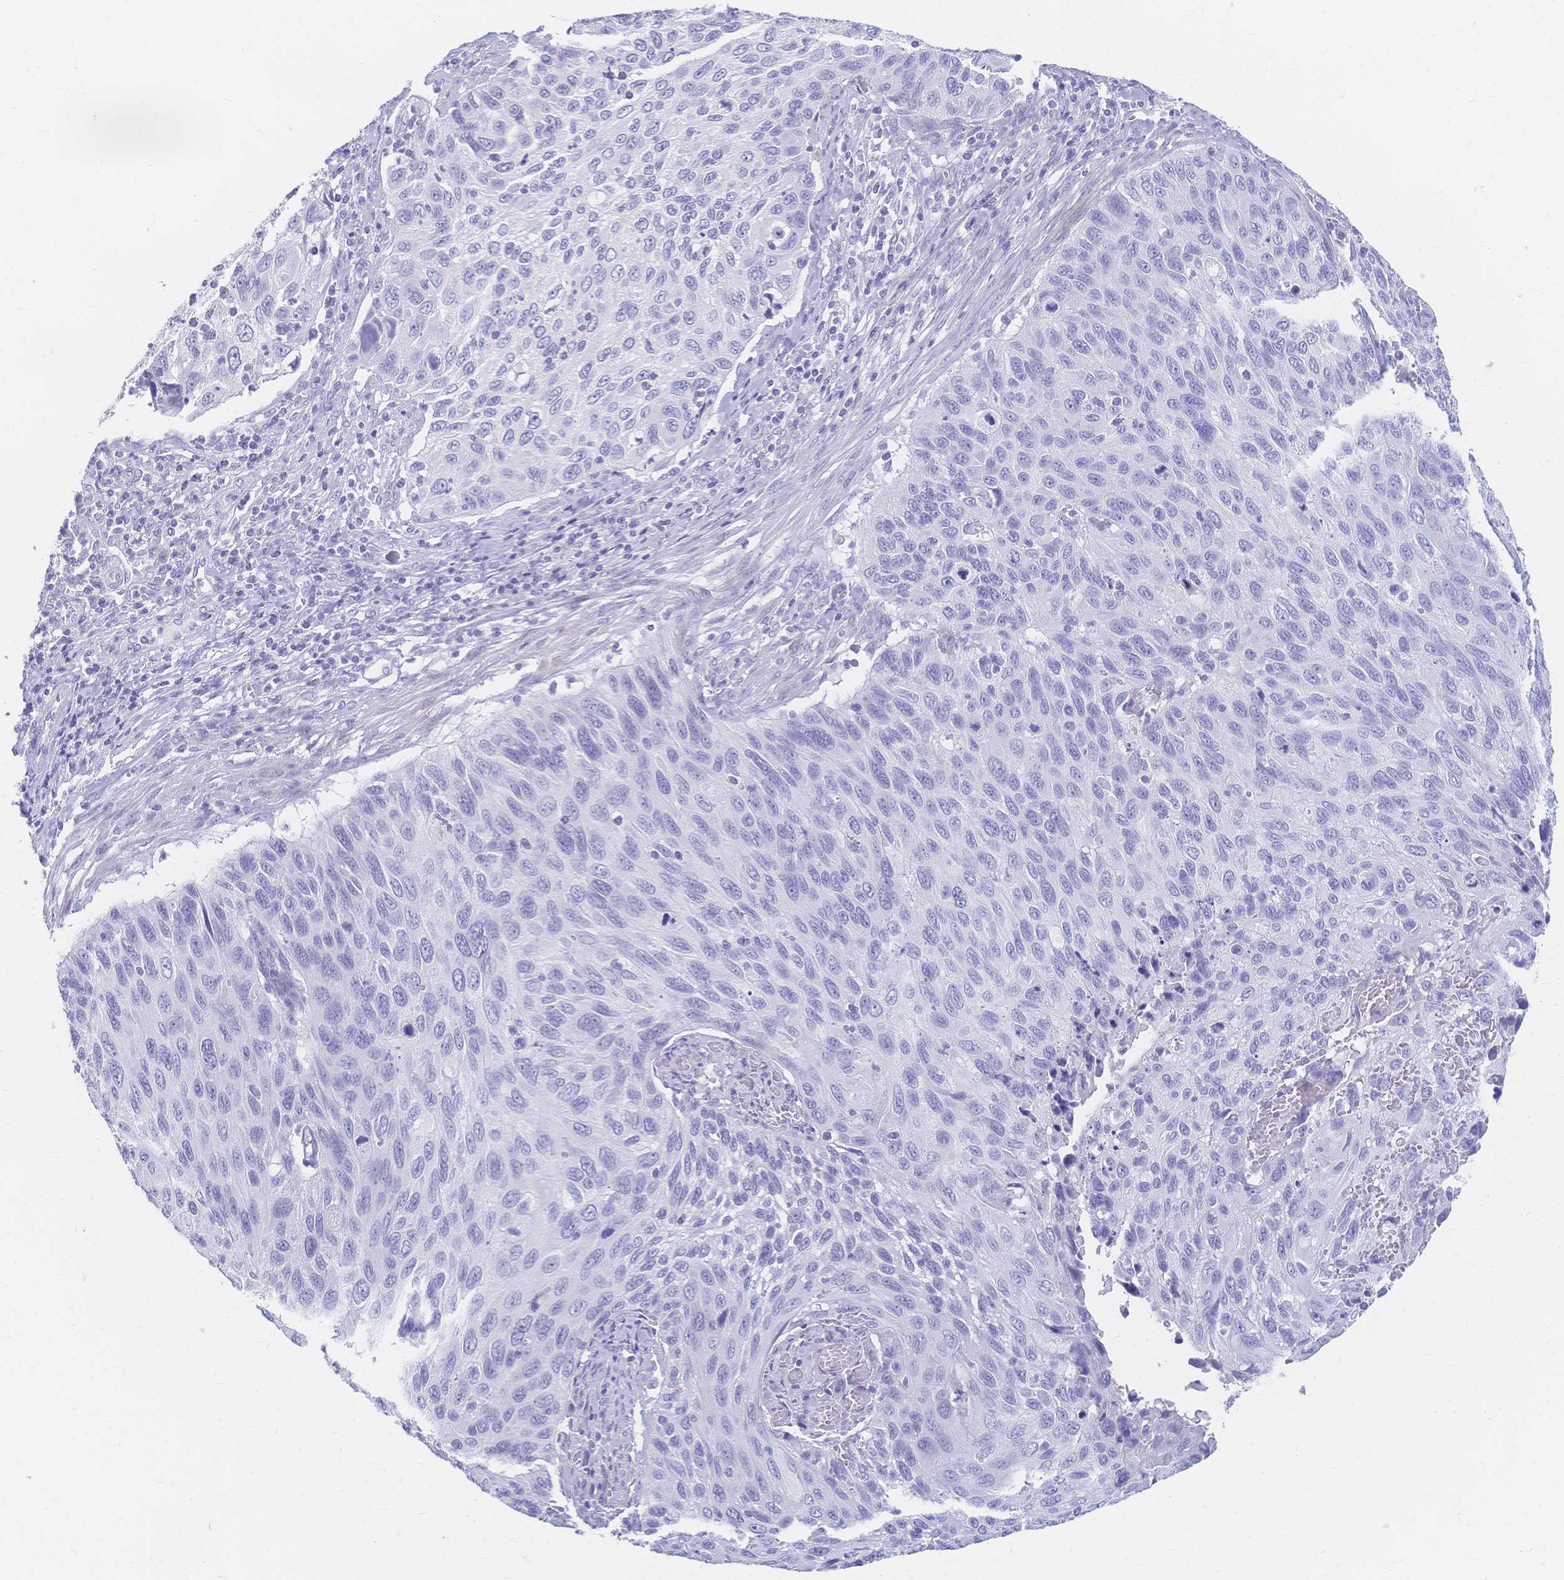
{"staining": {"intensity": "negative", "quantity": "none", "location": "none"}, "tissue": "cervical cancer", "cell_type": "Tumor cells", "image_type": "cancer", "snomed": [{"axis": "morphology", "description": "Squamous cell carcinoma, NOS"}, {"axis": "topography", "description": "Cervix"}], "caption": "DAB (3,3'-diaminobenzidine) immunohistochemical staining of cervical cancer (squamous cell carcinoma) reveals no significant positivity in tumor cells.", "gene": "CYB5A", "patient": {"sex": "female", "age": 70}}